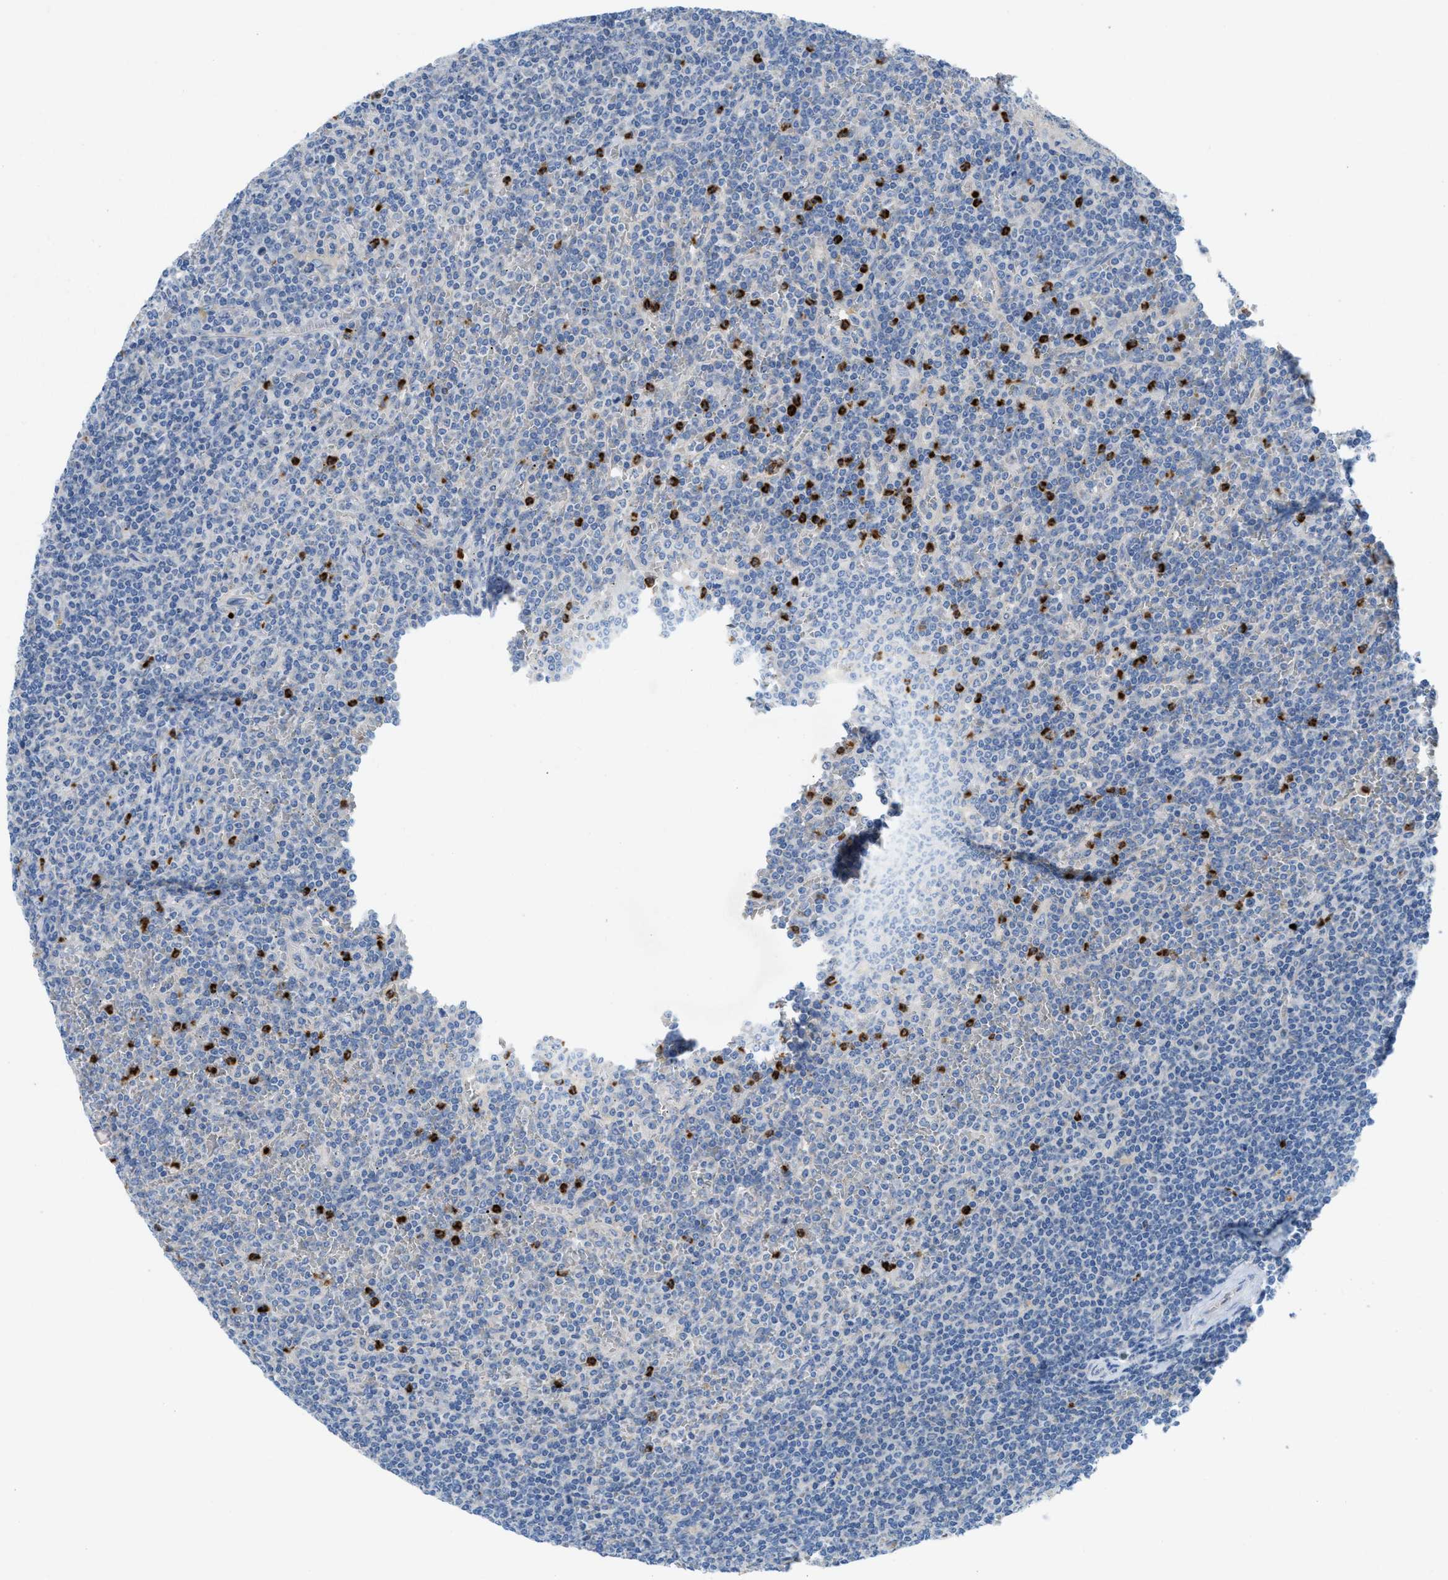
{"staining": {"intensity": "negative", "quantity": "none", "location": "none"}, "tissue": "lymphoma", "cell_type": "Tumor cells", "image_type": "cancer", "snomed": [{"axis": "morphology", "description": "Malignant lymphoma, non-Hodgkin's type, Low grade"}, {"axis": "topography", "description": "Spleen"}], "caption": "Protein analysis of low-grade malignant lymphoma, non-Hodgkin's type displays no significant staining in tumor cells.", "gene": "CMTM1", "patient": {"sex": "female", "age": 19}}